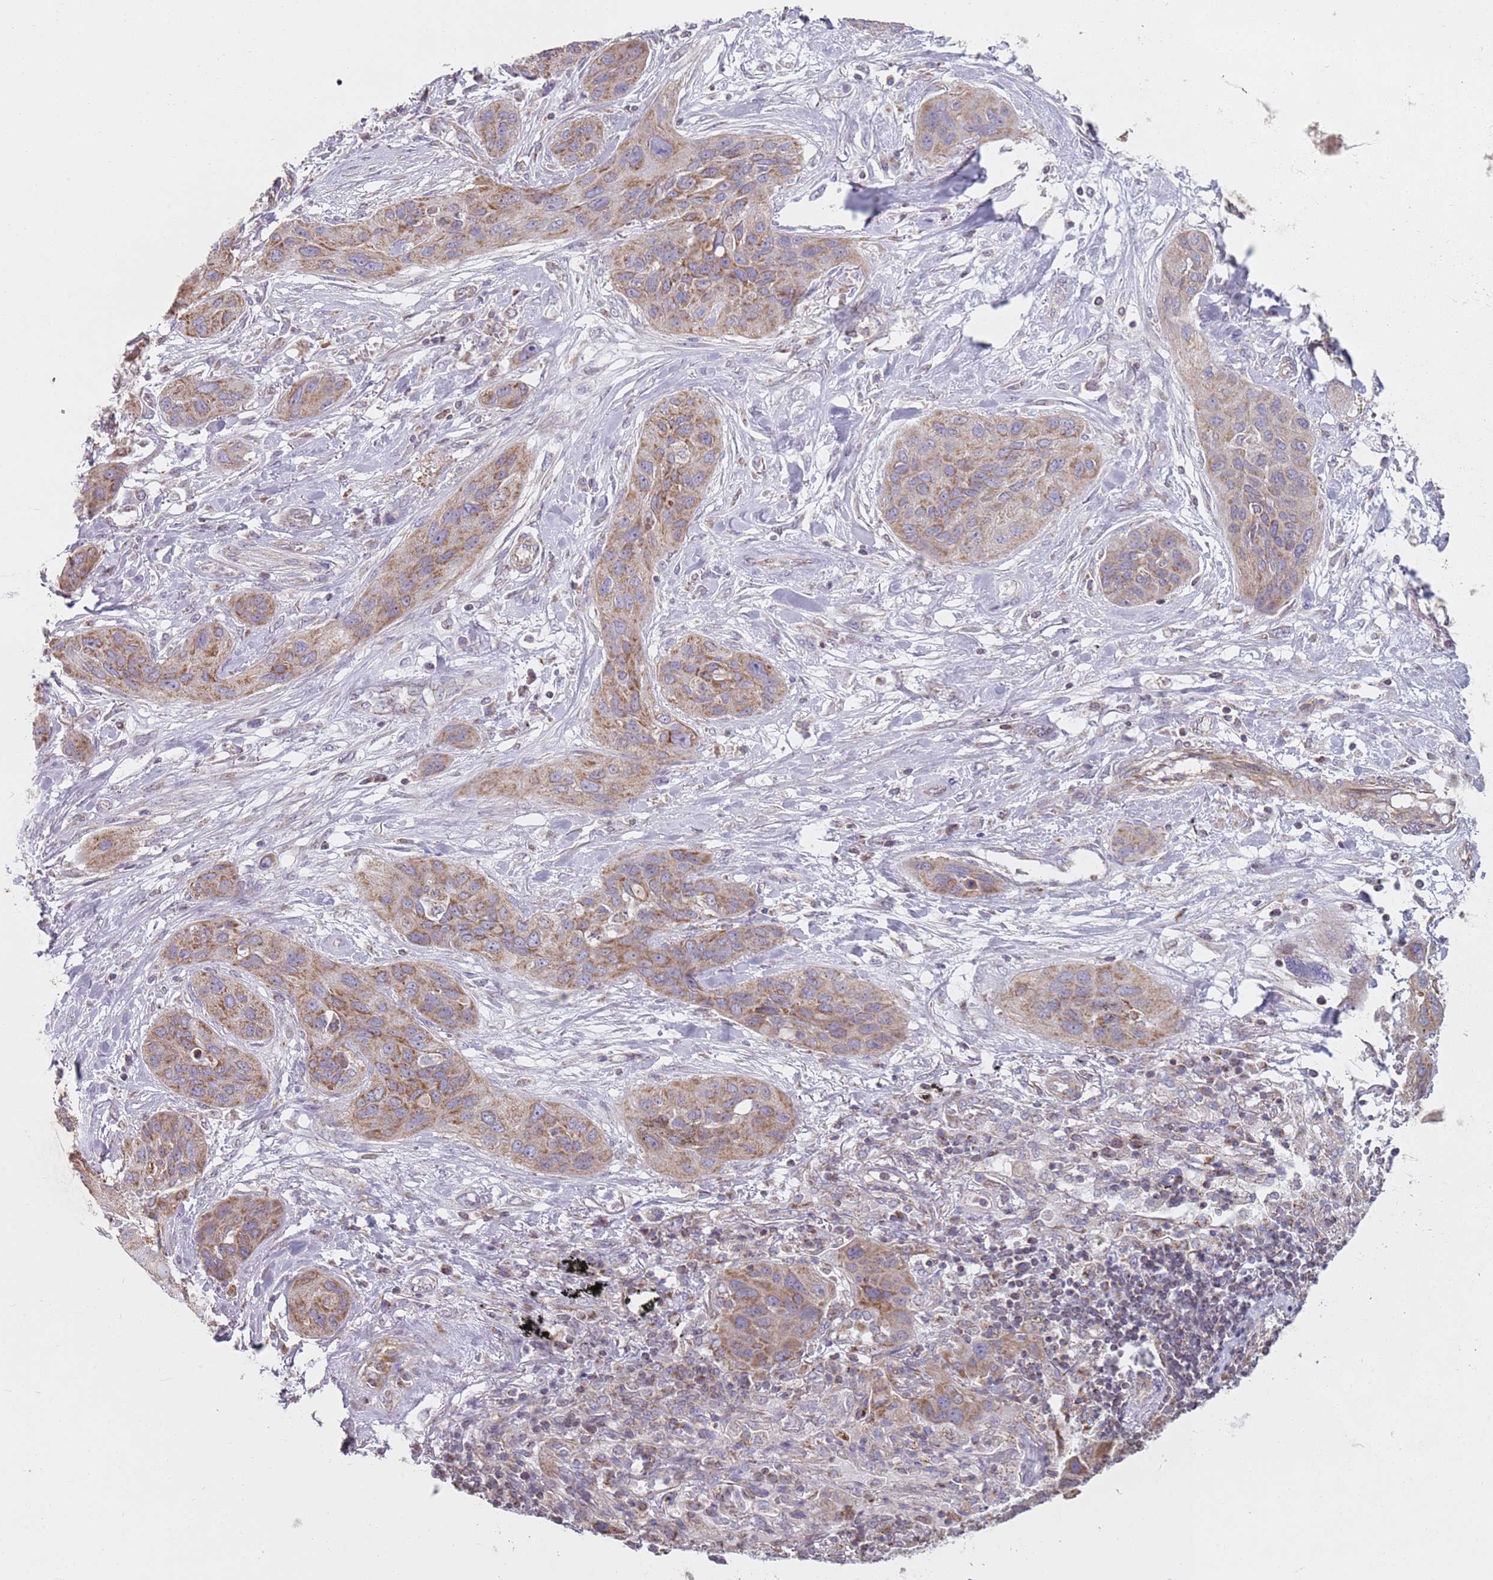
{"staining": {"intensity": "moderate", "quantity": ">75%", "location": "cytoplasmic/membranous"}, "tissue": "lung cancer", "cell_type": "Tumor cells", "image_type": "cancer", "snomed": [{"axis": "morphology", "description": "Squamous cell carcinoma, NOS"}, {"axis": "topography", "description": "Lung"}], "caption": "Lung cancer (squamous cell carcinoma) was stained to show a protein in brown. There is medium levels of moderate cytoplasmic/membranous positivity in approximately >75% of tumor cells. The protein of interest is stained brown, and the nuclei are stained in blue (DAB (3,3'-diaminobenzidine) IHC with brightfield microscopy, high magnification).", "gene": "GAS8", "patient": {"sex": "female", "age": 70}}